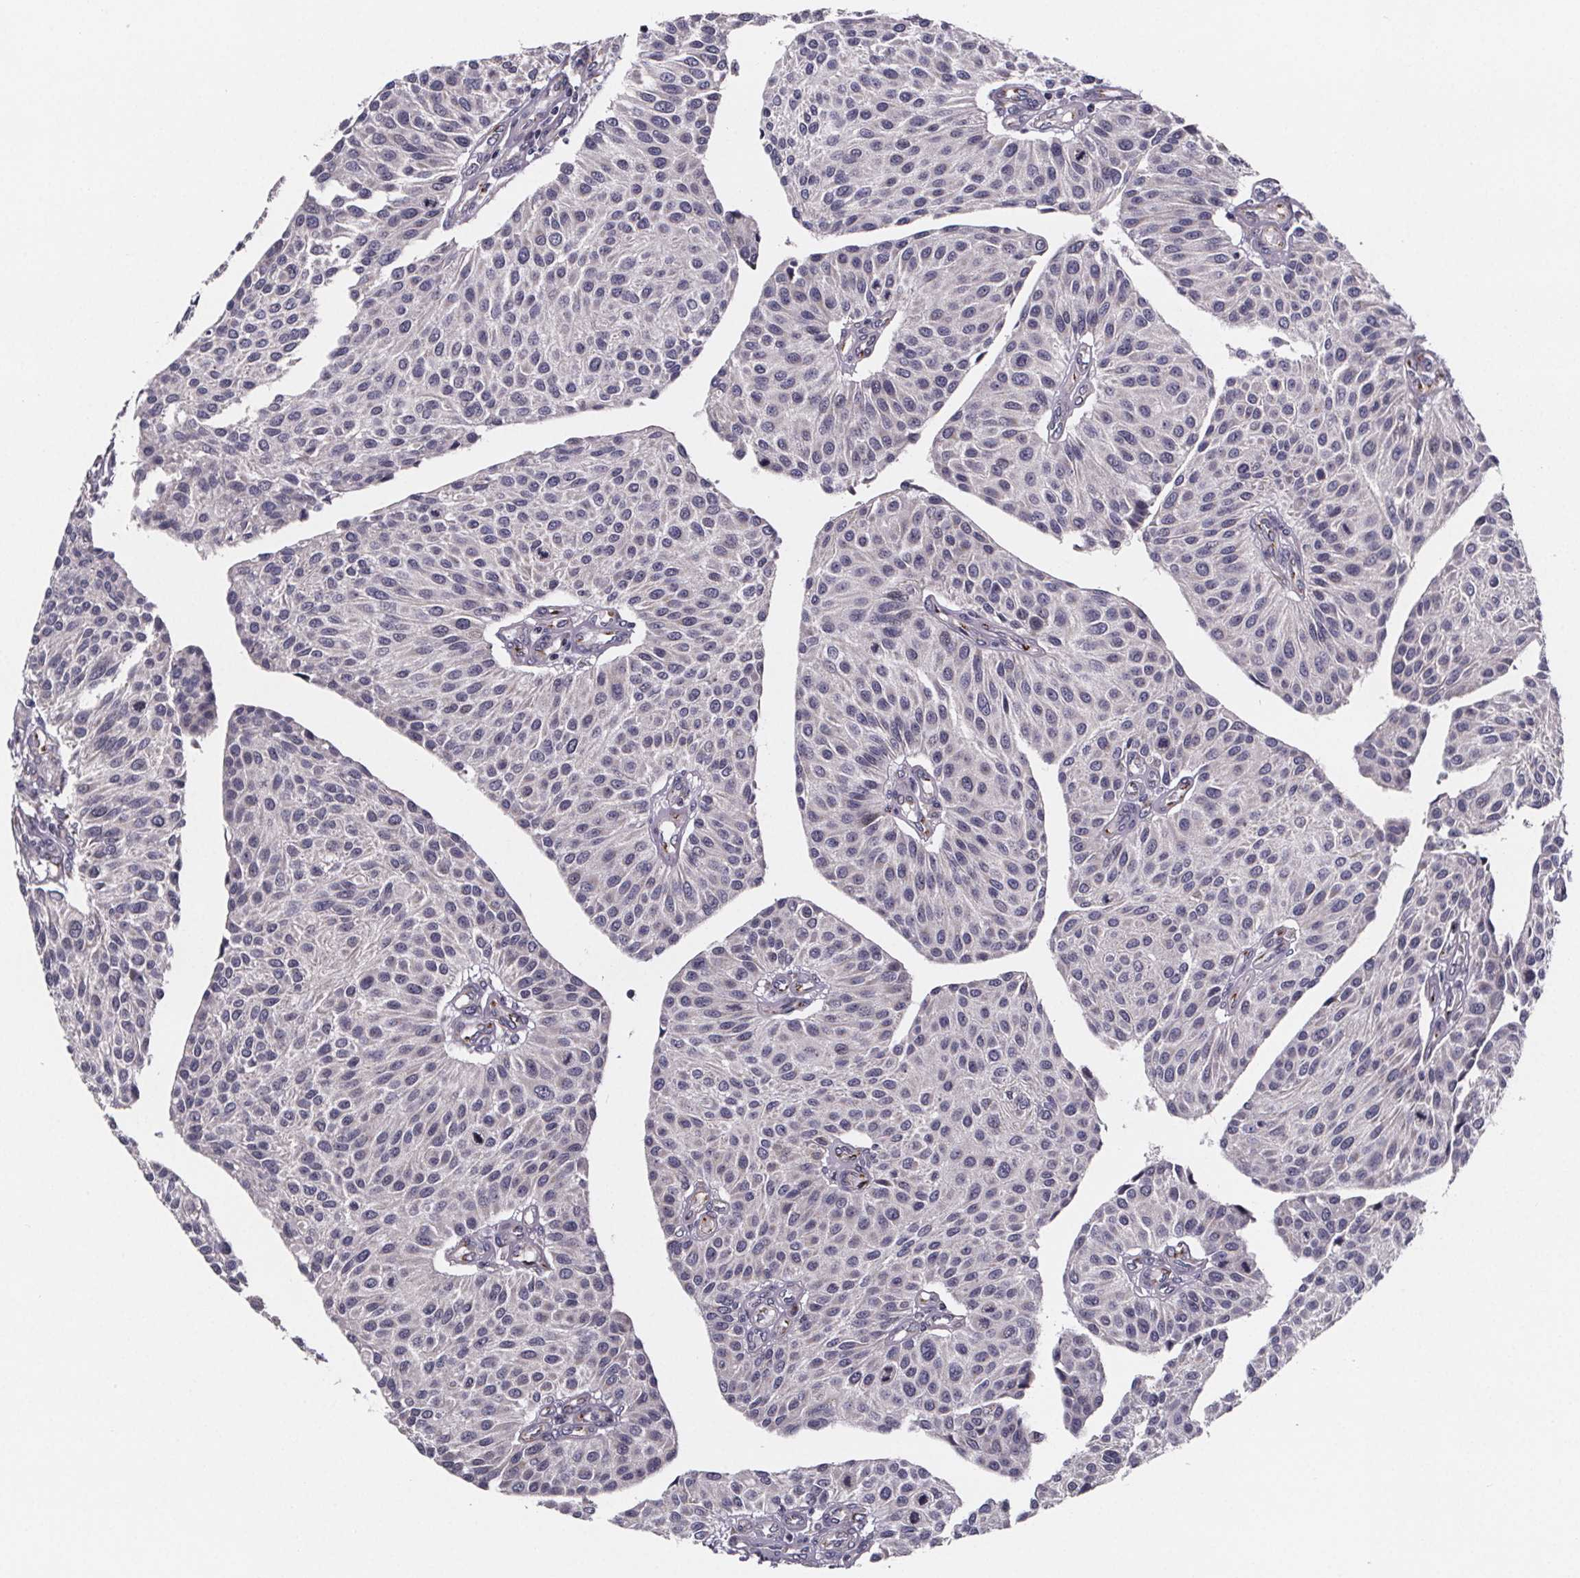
{"staining": {"intensity": "negative", "quantity": "none", "location": "none"}, "tissue": "urothelial cancer", "cell_type": "Tumor cells", "image_type": "cancer", "snomed": [{"axis": "morphology", "description": "Urothelial carcinoma, NOS"}, {"axis": "topography", "description": "Urinary bladder"}], "caption": "The photomicrograph demonstrates no significant positivity in tumor cells of transitional cell carcinoma.", "gene": "NDST1", "patient": {"sex": "male", "age": 55}}